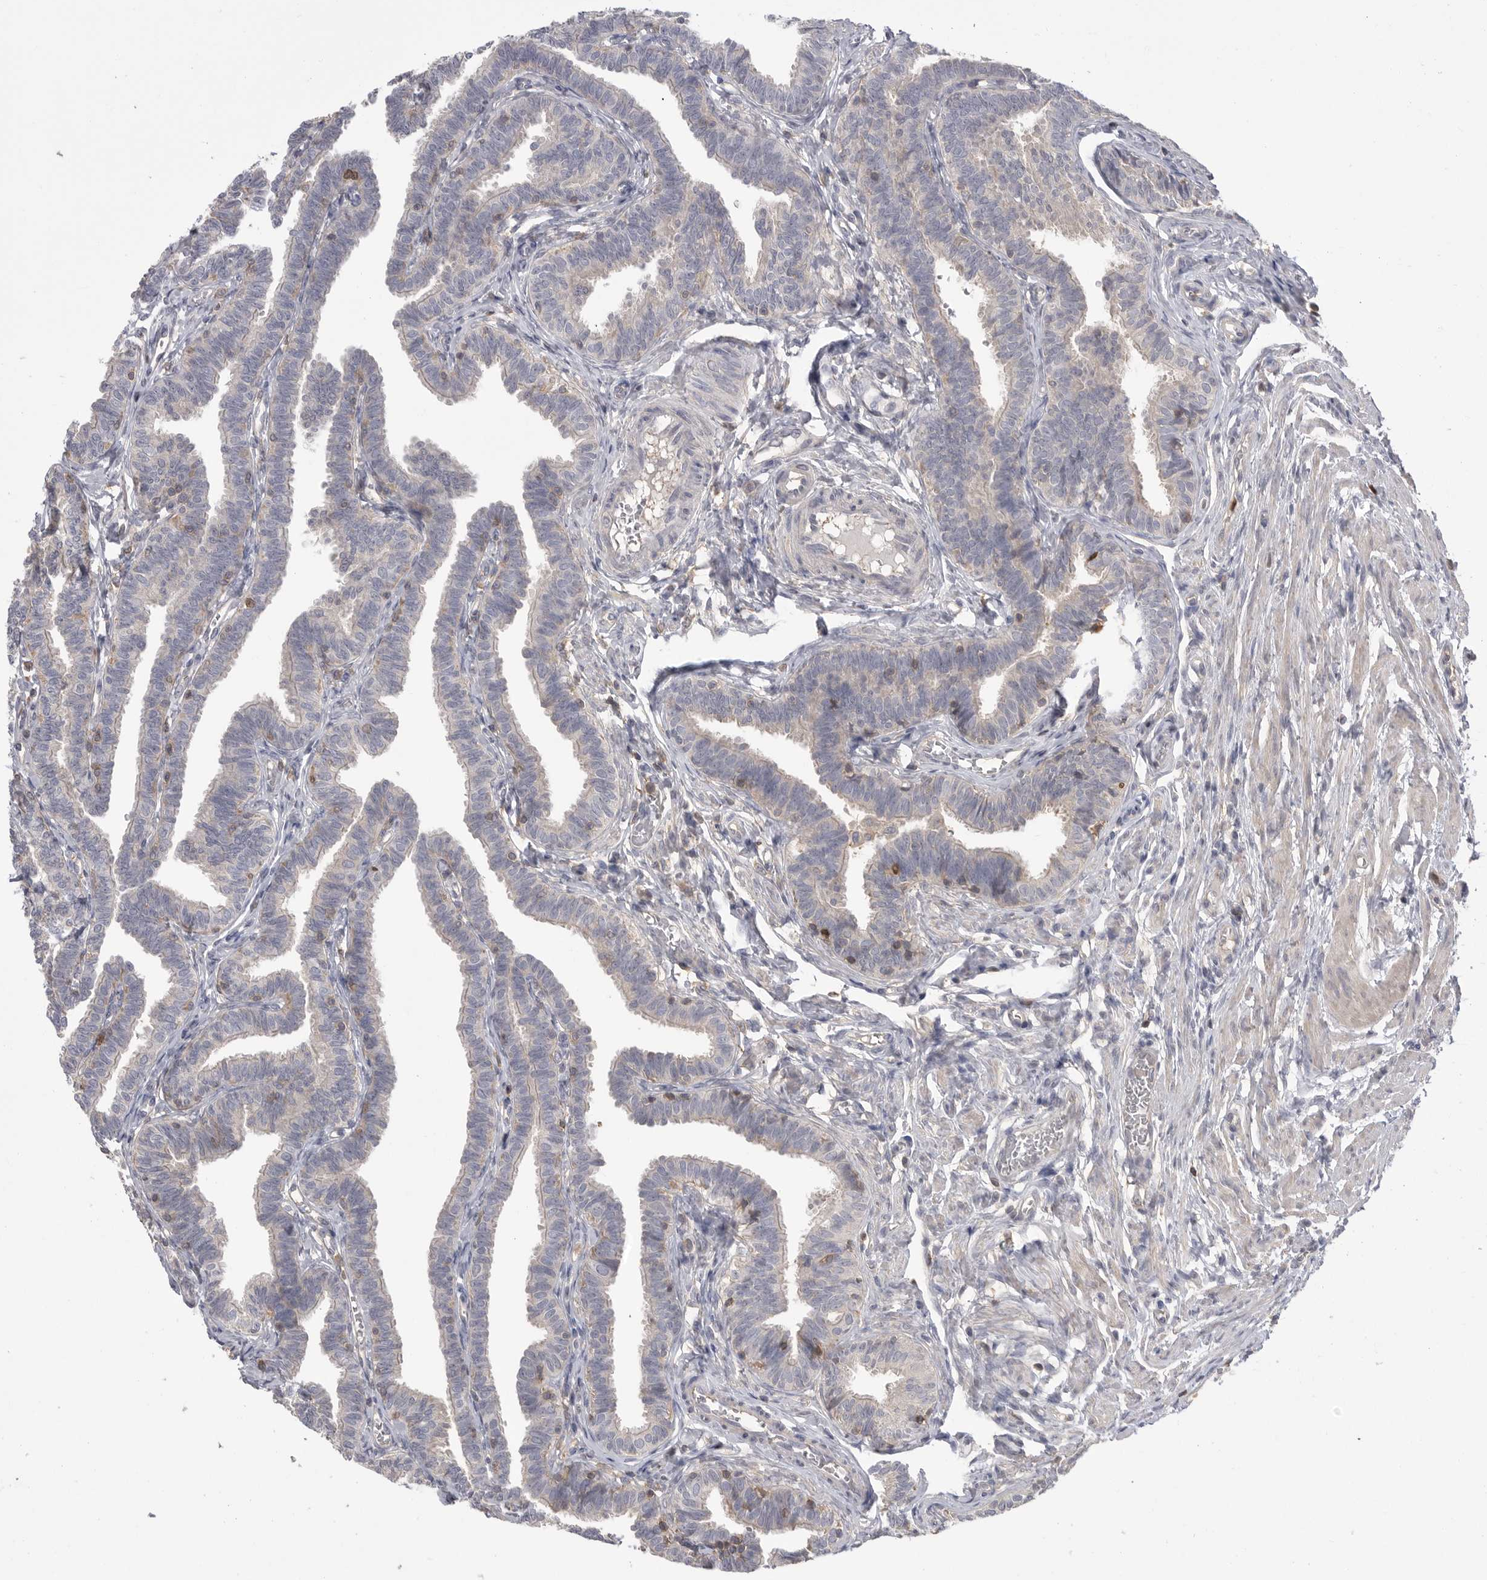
{"staining": {"intensity": "strong", "quantity": "<25%", "location": "nuclear"}, "tissue": "fallopian tube", "cell_type": "Glandular cells", "image_type": "normal", "snomed": [{"axis": "morphology", "description": "Normal tissue, NOS"}, {"axis": "topography", "description": "Fallopian tube"}, {"axis": "topography", "description": "Ovary"}], "caption": "Strong nuclear expression for a protein is identified in about <25% of glandular cells of unremarkable fallopian tube using IHC.", "gene": "TOP2A", "patient": {"sex": "female", "age": 23}}